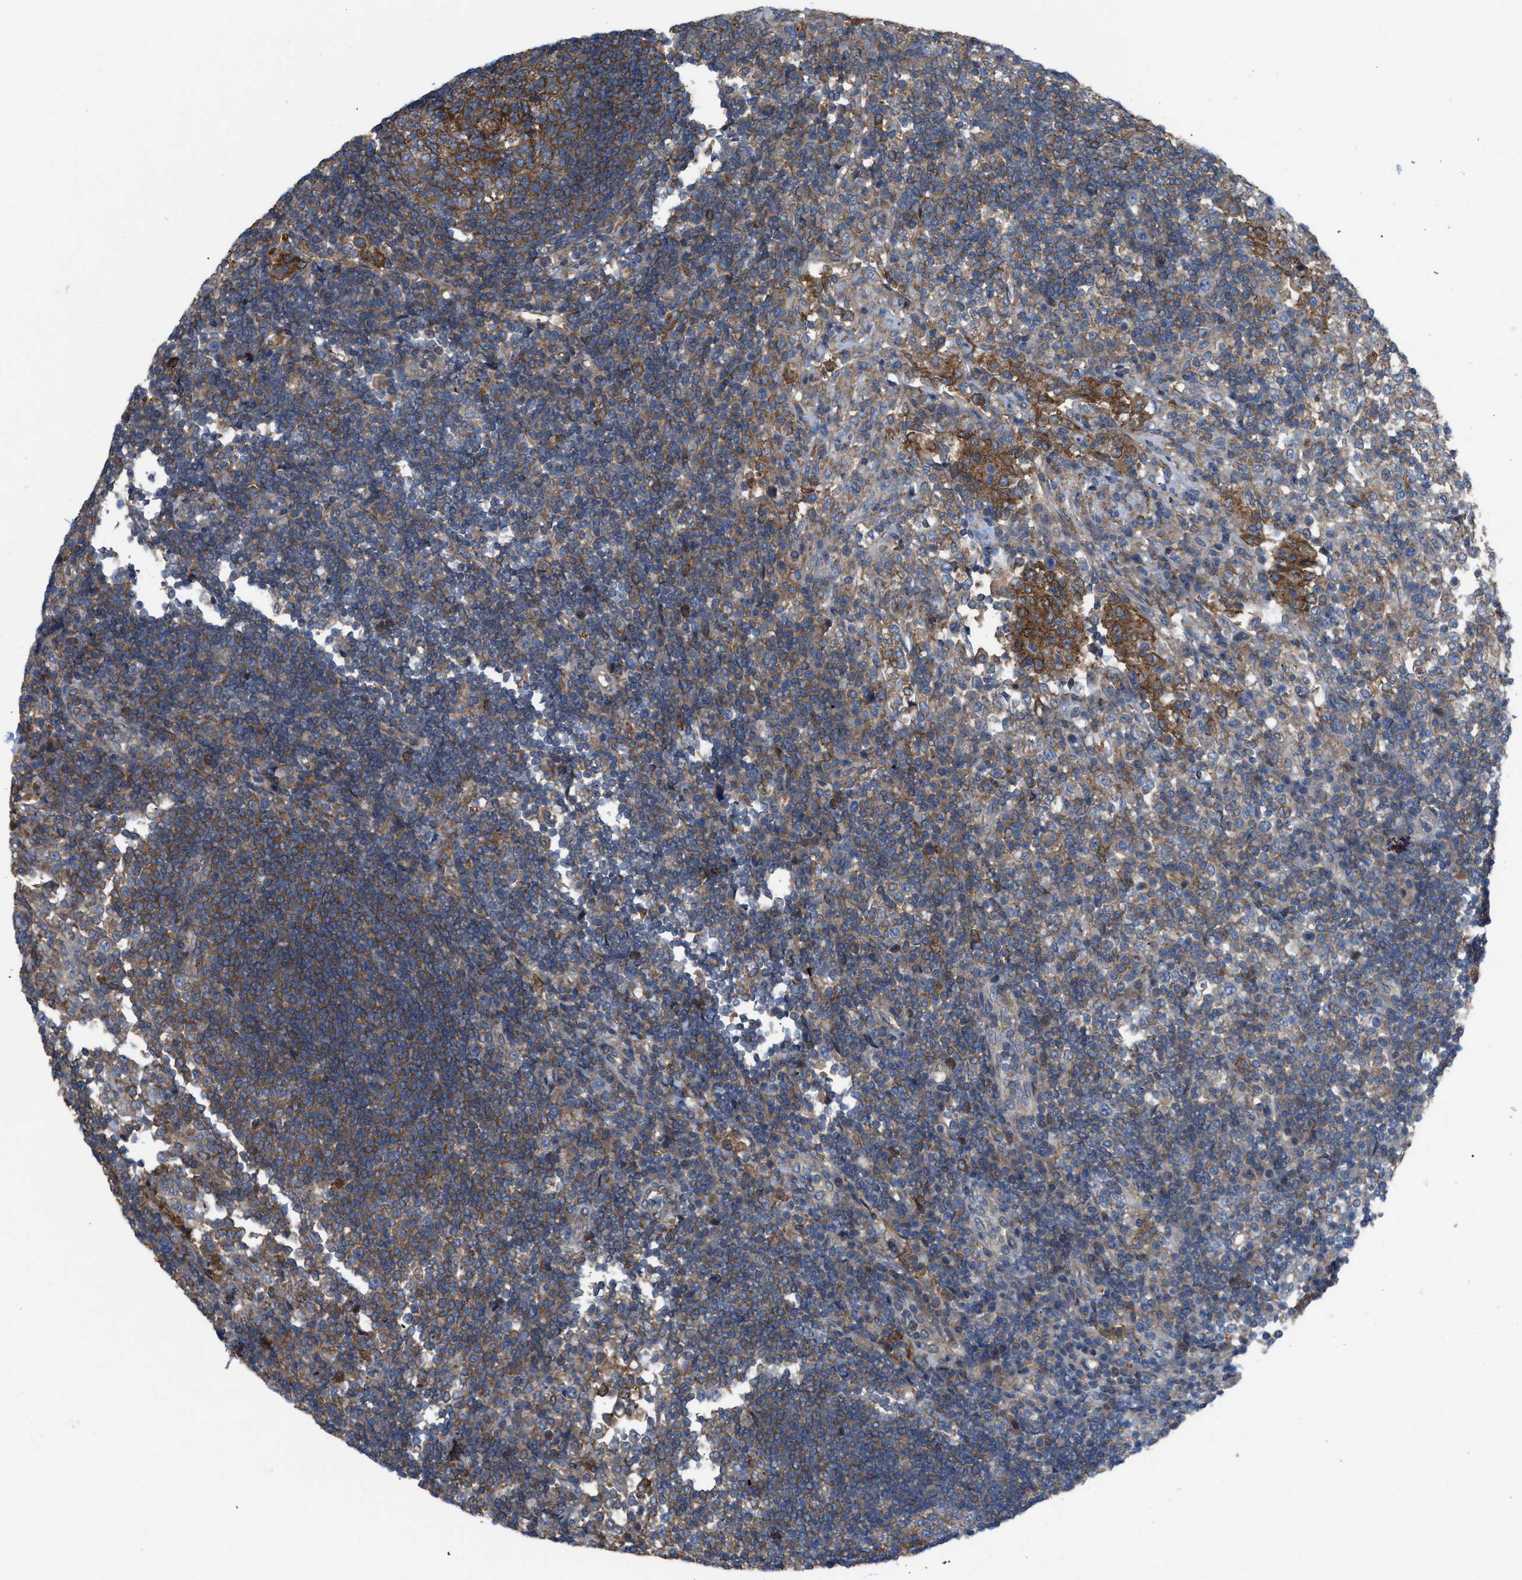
{"staining": {"intensity": "strong", "quantity": ">75%", "location": "cytoplasmic/membranous"}, "tissue": "lymph node", "cell_type": "Germinal center cells", "image_type": "normal", "snomed": [{"axis": "morphology", "description": "Normal tissue, NOS"}, {"axis": "topography", "description": "Lymph node"}], "caption": "A brown stain labels strong cytoplasmic/membranous positivity of a protein in germinal center cells of unremarkable lymph node.", "gene": "MYO18A", "patient": {"sex": "female", "age": 53}}